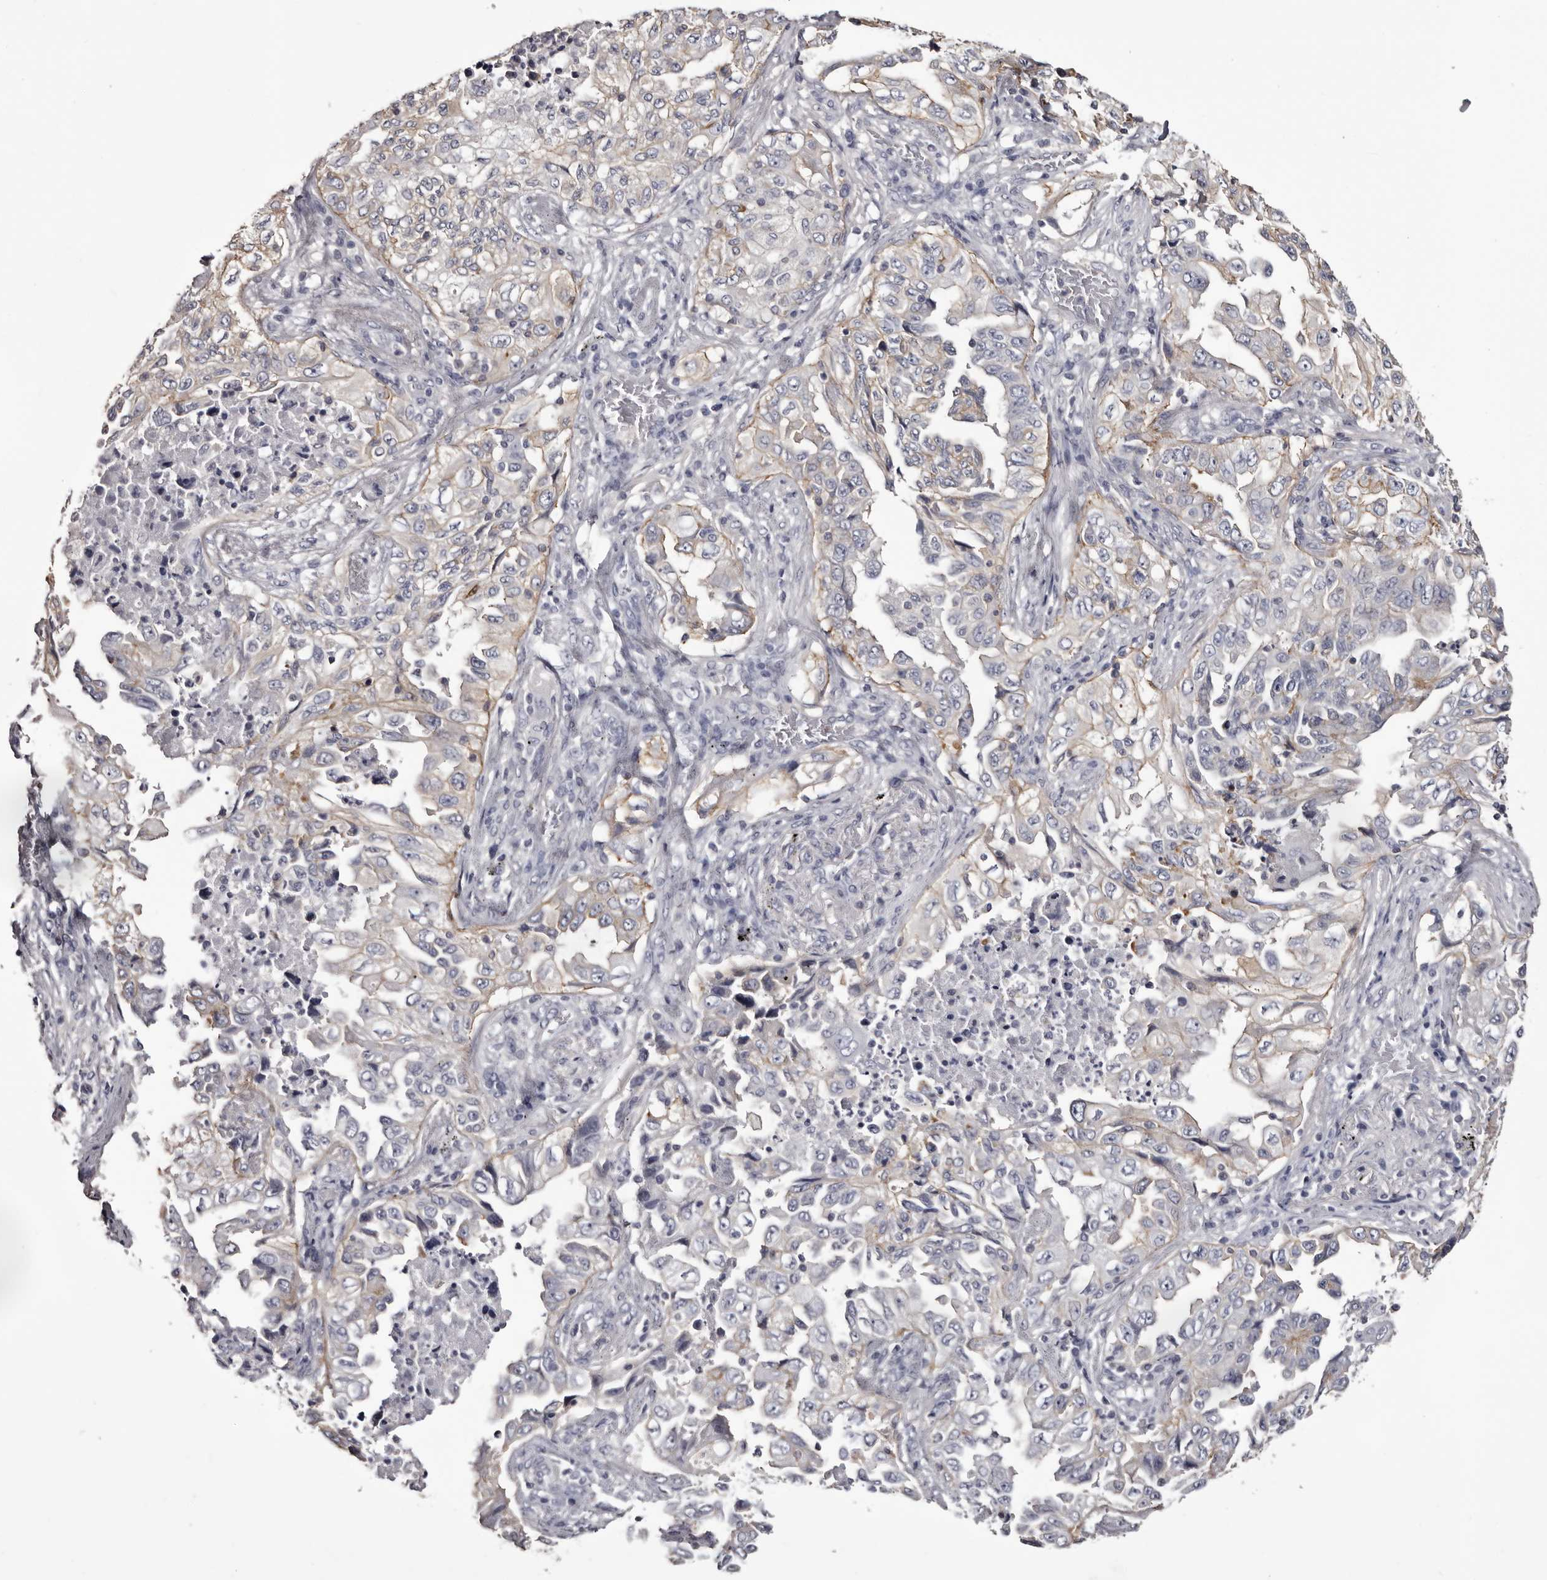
{"staining": {"intensity": "moderate", "quantity": "25%-75%", "location": "cytoplasmic/membranous"}, "tissue": "lung cancer", "cell_type": "Tumor cells", "image_type": "cancer", "snomed": [{"axis": "morphology", "description": "Adenocarcinoma, NOS"}, {"axis": "topography", "description": "Lung"}], "caption": "This histopathology image demonstrates lung adenocarcinoma stained with immunohistochemistry (IHC) to label a protein in brown. The cytoplasmic/membranous of tumor cells show moderate positivity for the protein. Nuclei are counter-stained blue.", "gene": "LAD1", "patient": {"sex": "female", "age": 51}}